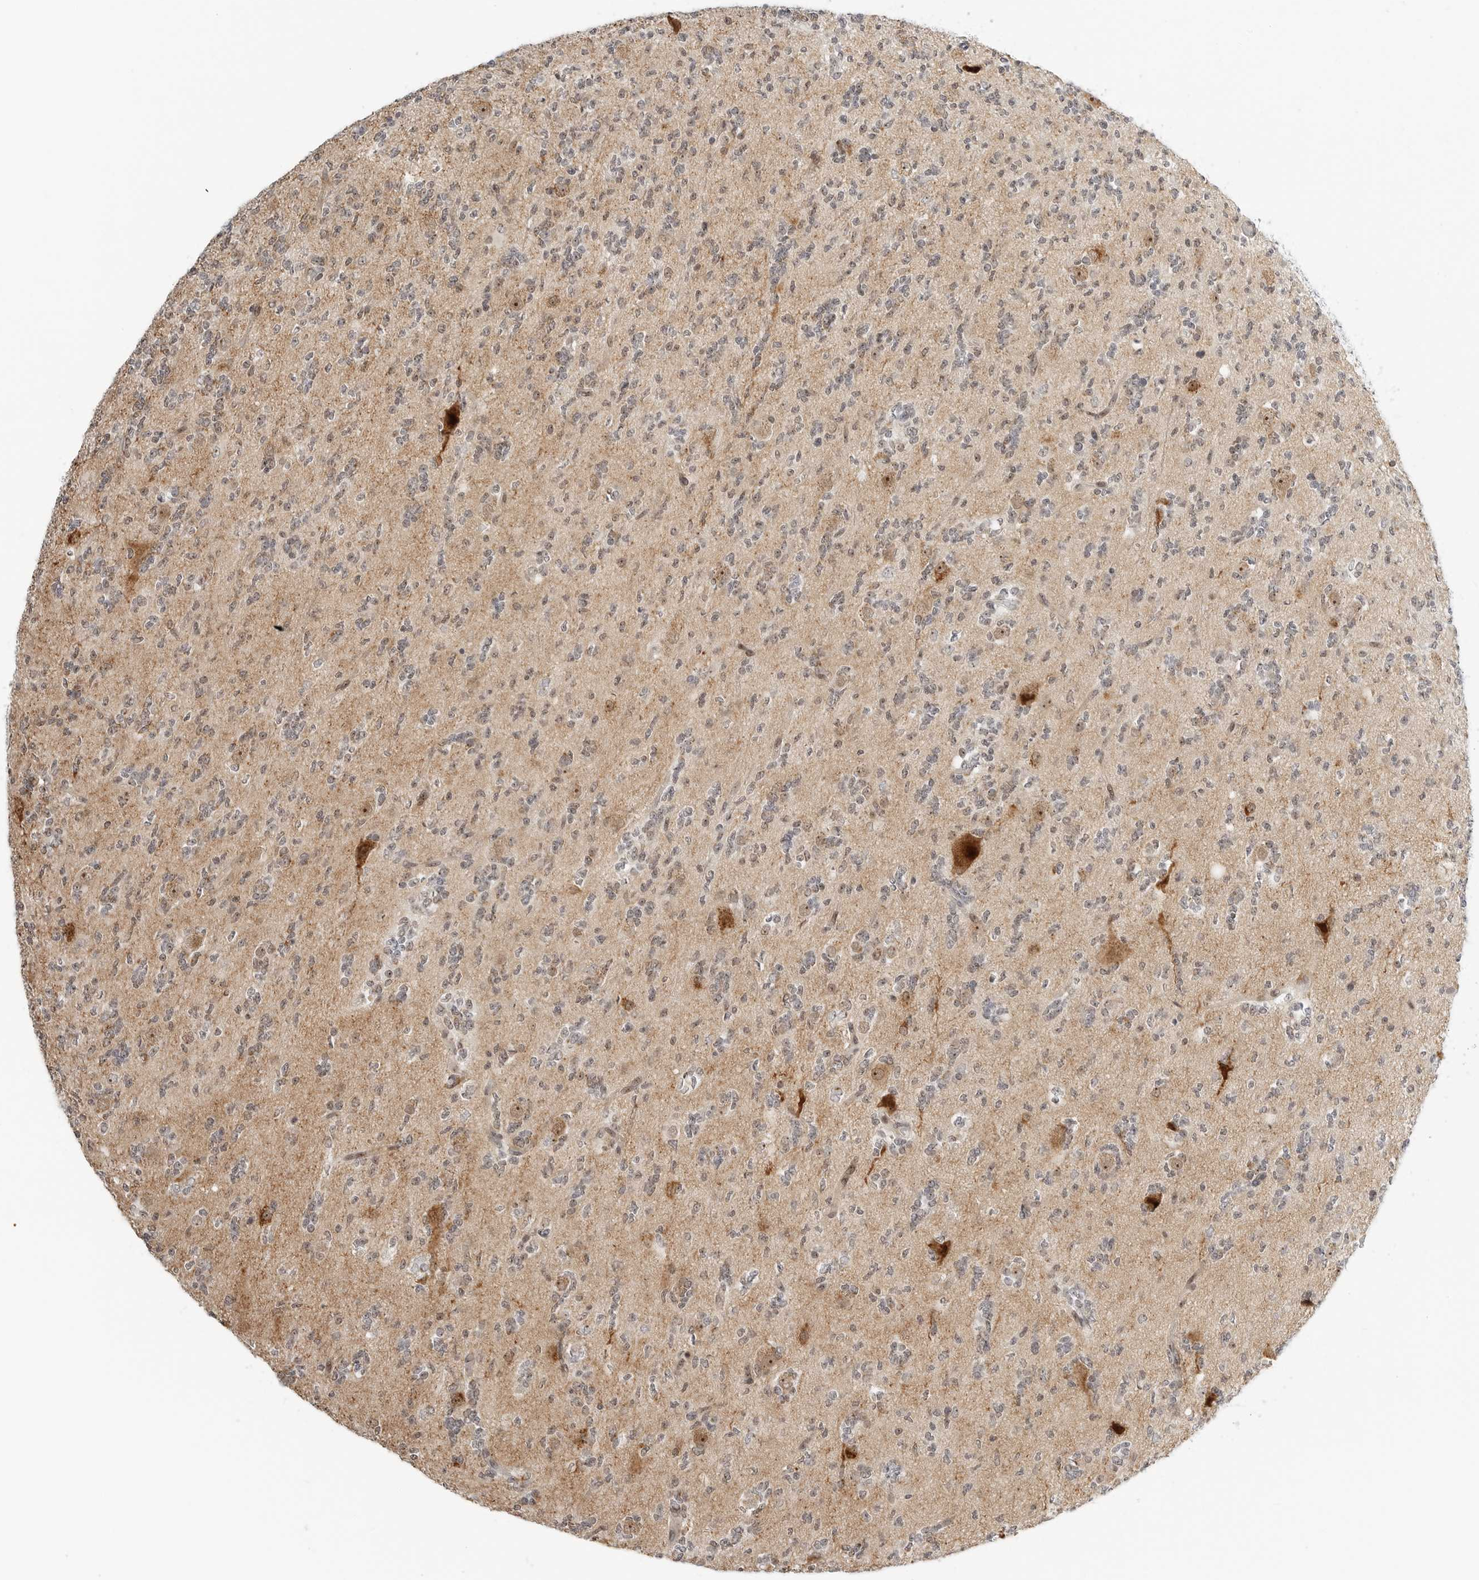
{"staining": {"intensity": "weak", "quantity": "<25%", "location": "nuclear"}, "tissue": "glioma", "cell_type": "Tumor cells", "image_type": "cancer", "snomed": [{"axis": "morphology", "description": "Glioma, malignant, High grade"}, {"axis": "topography", "description": "Brain"}], "caption": "Malignant glioma (high-grade) stained for a protein using IHC shows no staining tumor cells.", "gene": "RIMKLA", "patient": {"sex": "female", "age": 62}}